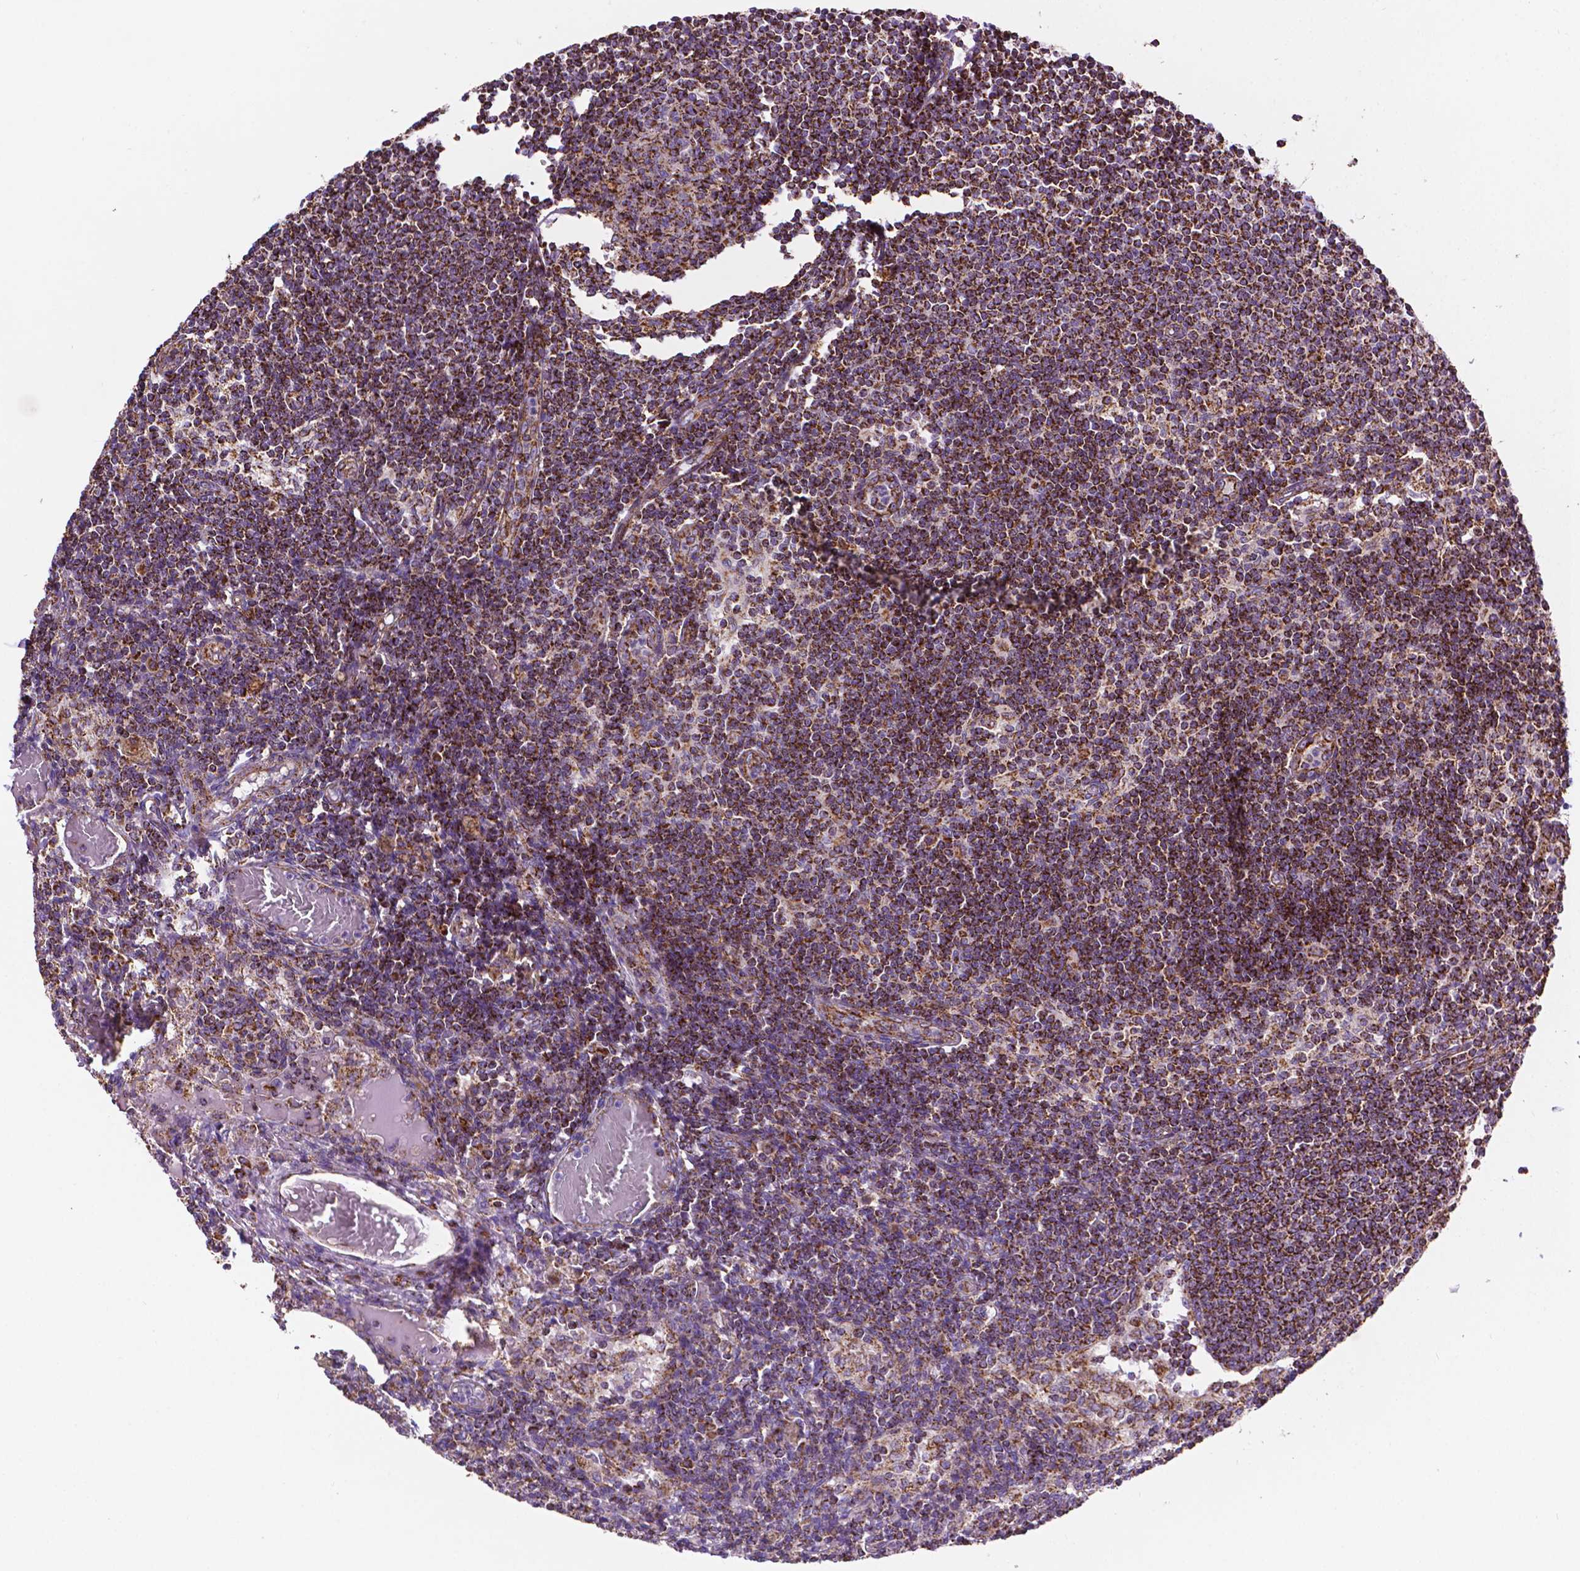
{"staining": {"intensity": "strong", "quantity": ">75%", "location": "cytoplasmic/membranous"}, "tissue": "lymph node", "cell_type": "Germinal center cells", "image_type": "normal", "snomed": [{"axis": "morphology", "description": "Normal tissue, NOS"}, {"axis": "topography", "description": "Lymph node"}], "caption": "A high-resolution photomicrograph shows immunohistochemistry staining of normal lymph node, which demonstrates strong cytoplasmic/membranous positivity in about >75% of germinal center cells. Immunohistochemistry stains the protein of interest in brown and the nuclei are stained blue.", "gene": "ILVBL", "patient": {"sex": "female", "age": 69}}